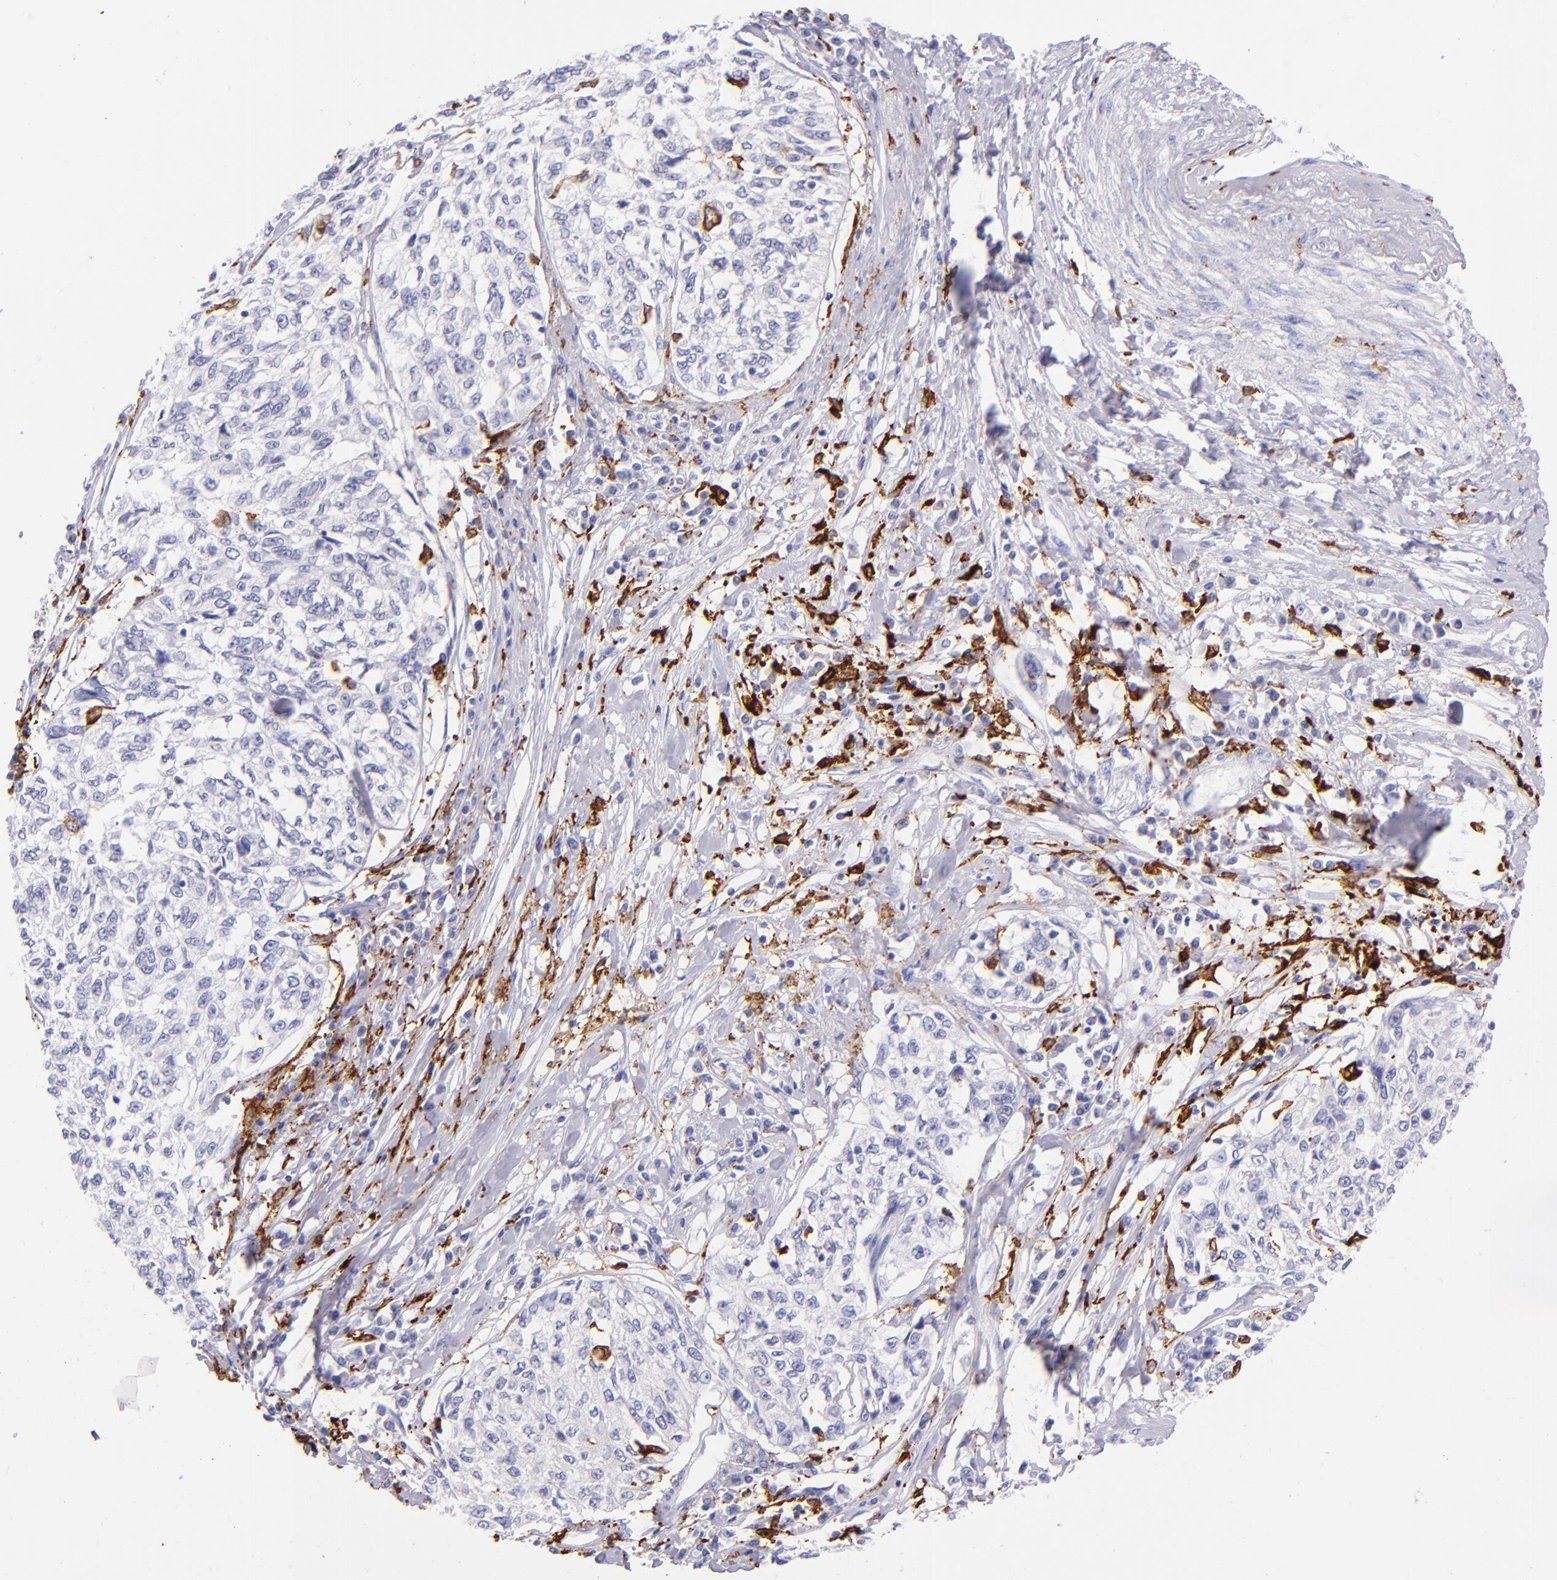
{"staining": {"intensity": "negative", "quantity": "none", "location": "none"}, "tissue": "cervical cancer", "cell_type": "Tumor cells", "image_type": "cancer", "snomed": [{"axis": "morphology", "description": "Squamous cell carcinoma, NOS"}, {"axis": "topography", "description": "Cervix"}], "caption": "Image shows no significant protein expression in tumor cells of cervical cancer (squamous cell carcinoma).", "gene": "CD163", "patient": {"sex": "female", "age": 57}}